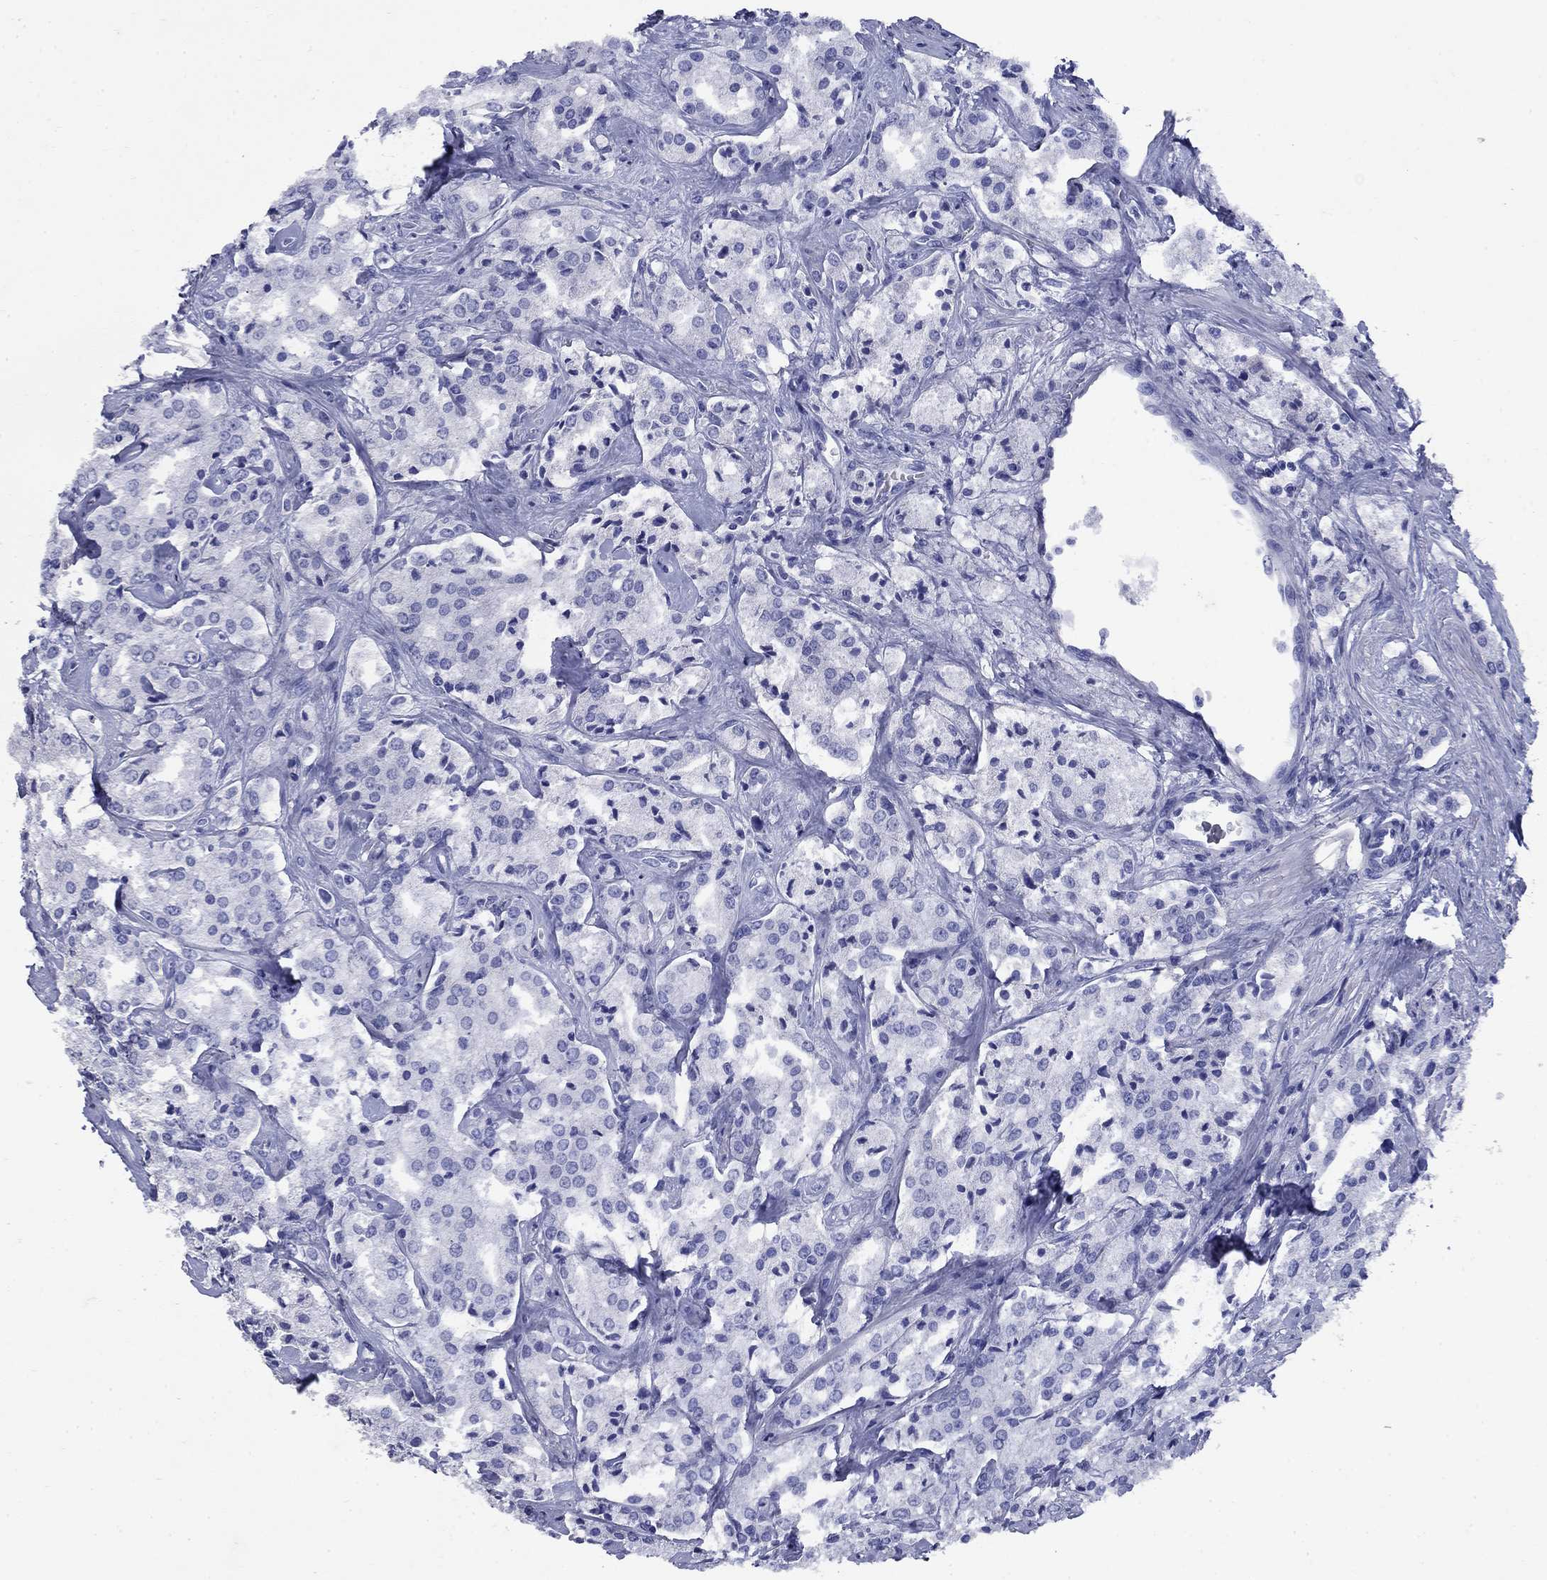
{"staining": {"intensity": "negative", "quantity": "none", "location": "none"}, "tissue": "prostate cancer", "cell_type": "Tumor cells", "image_type": "cancer", "snomed": [{"axis": "morphology", "description": "Adenocarcinoma, NOS"}, {"axis": "topography", "description": "Prostate"}], "caption": "Immunohistochemistry image of prostate adenocarcinoma stained for a protein (brown), which displays no positivity in tumor cells.", "gene": "CD1A", "patient": {"sex": "male", "age": 66}}